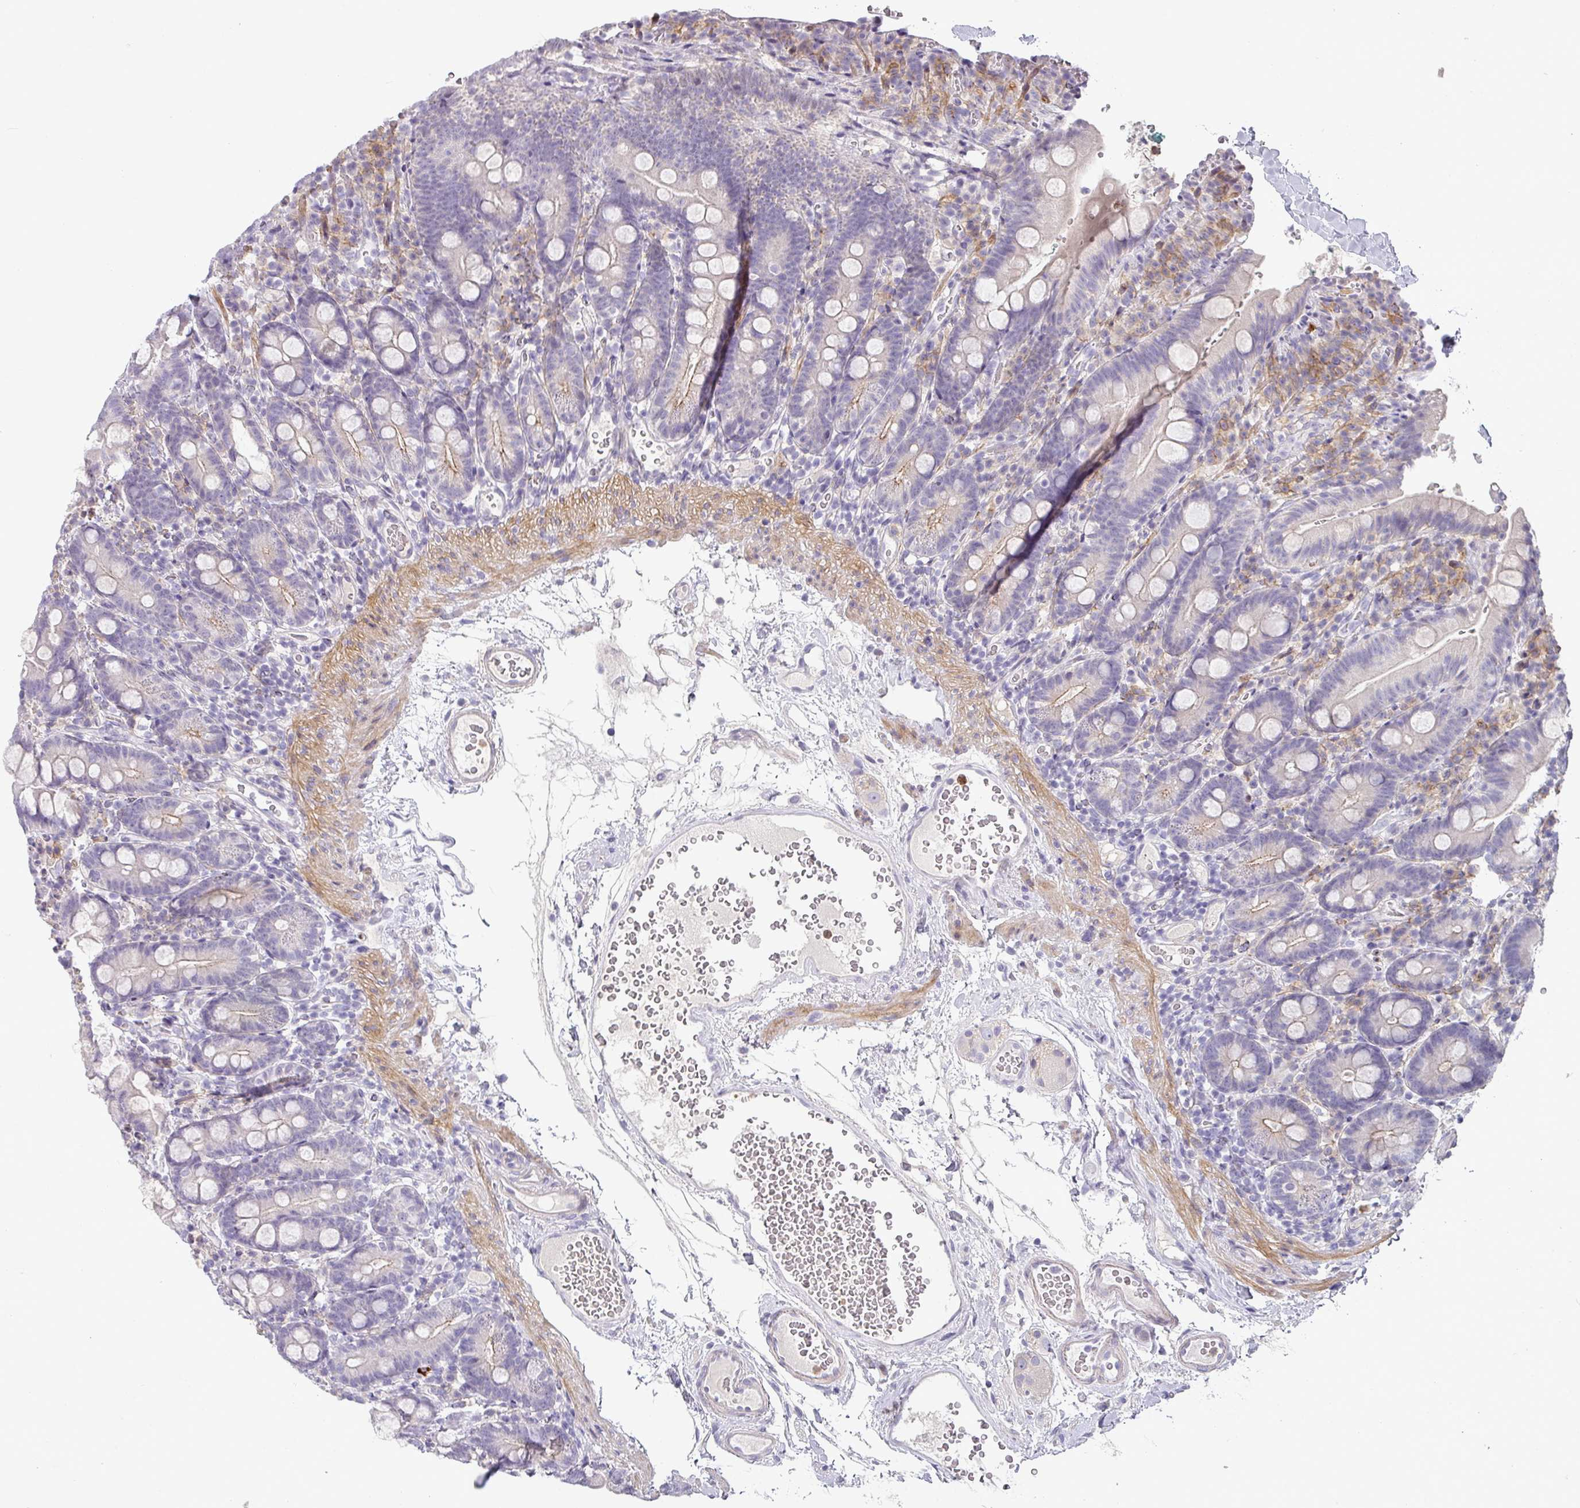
{"staining": {"intensity": "weak", "quantity": "<25%", "location": "cytoplasmic/membranous"}, "tissue": "duodenum", "cell_type": "Glandular cells", "image_type": "normal", "snomed": [{"axis": "morphology", "description": "Normal tissue, NOS"}, {"axis": "topography", "description": "Duodenum"}], "caption": "This photomicrograph is of normal duodenum stained with IHC to label a protein in brown with the nuclei are counter-stained blue. There is no expression in glandular cells.", "gene": "BTLA", "patient": {"sex": "female", "age": 67}}